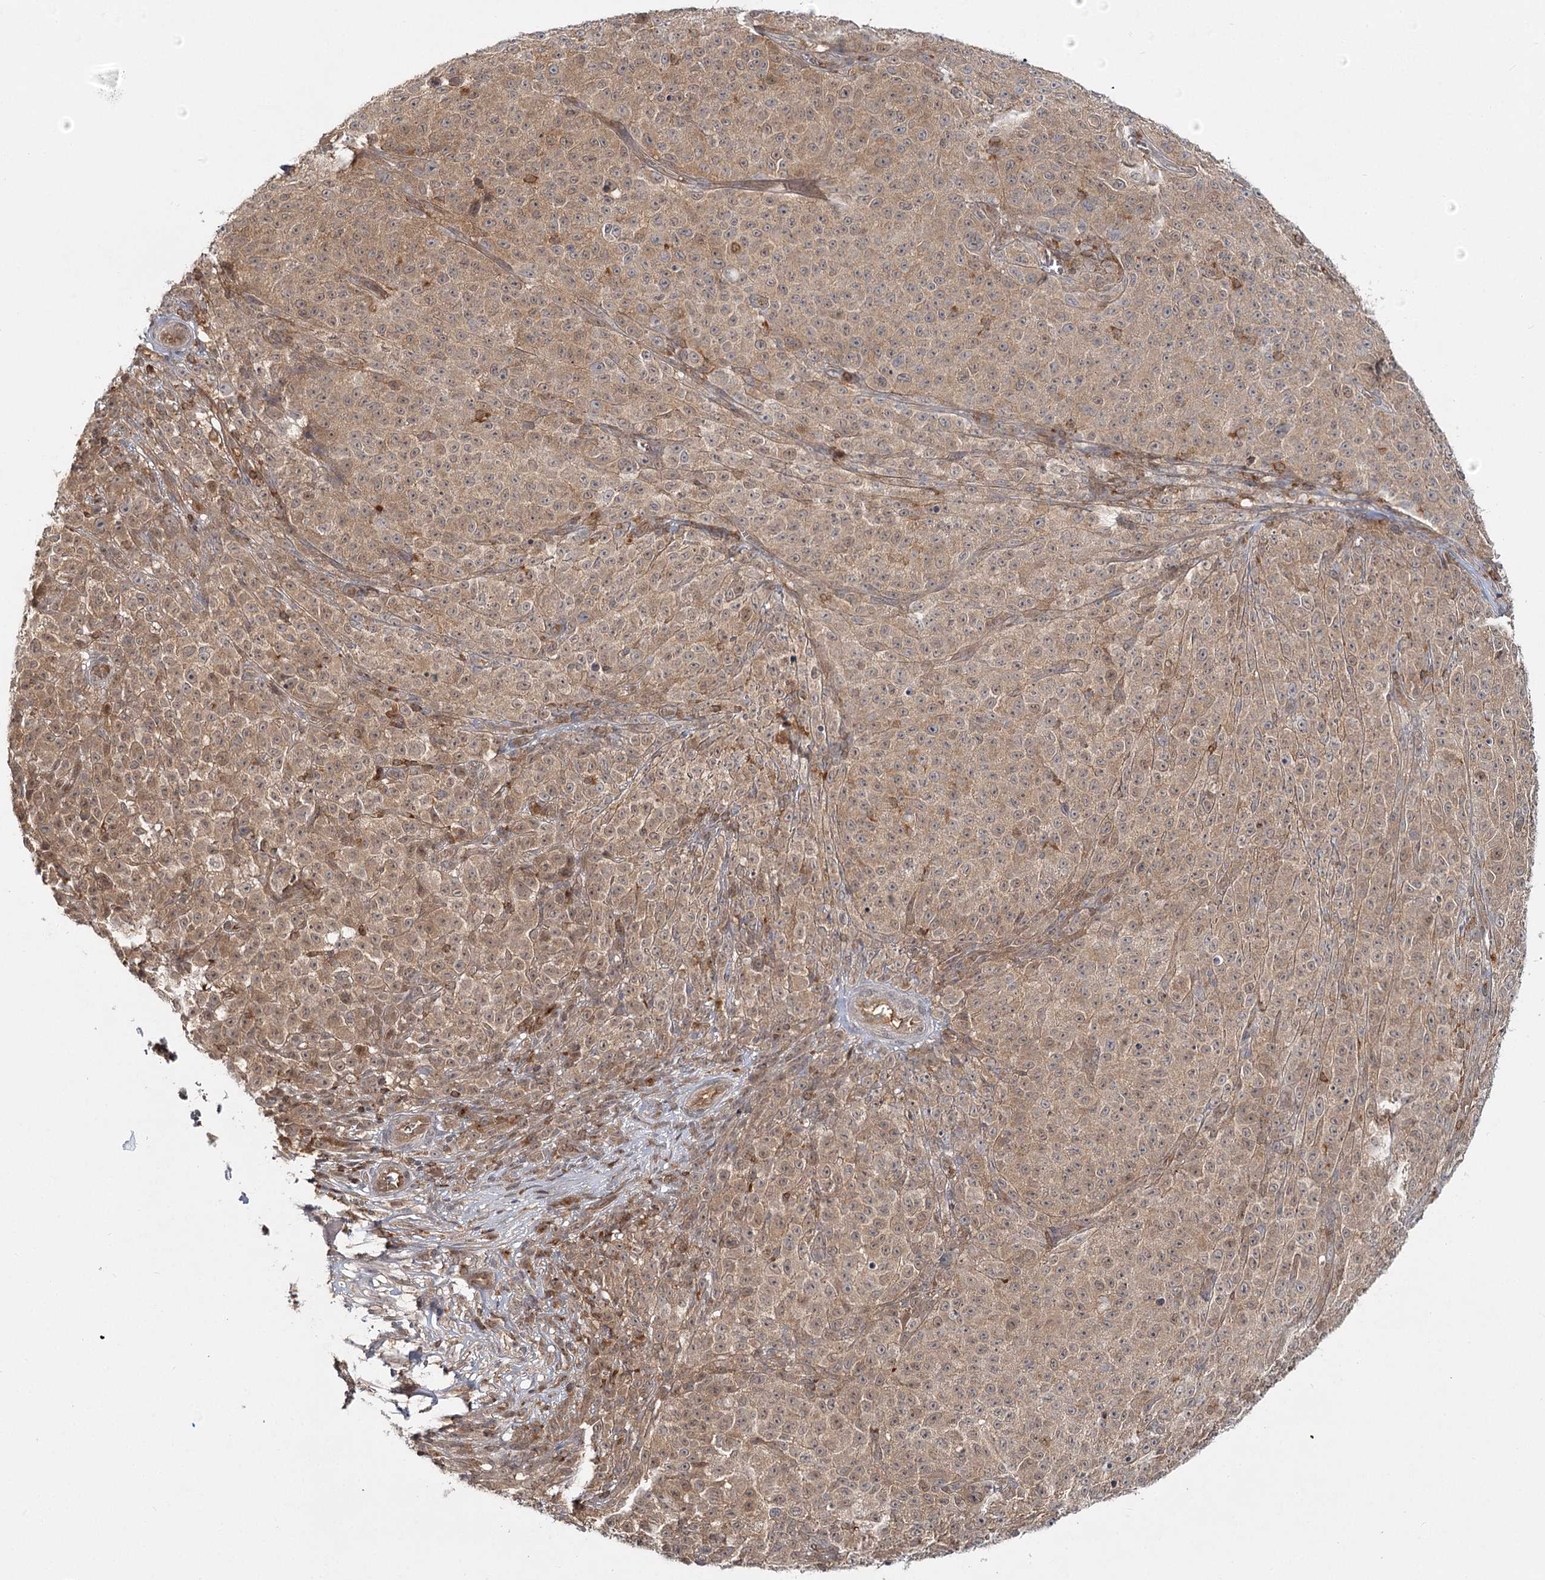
{"staining": {"intensity": "moderate", "quantity": ">75%", "location": "cytoplasmic/membranous"}, "tissue": "melanoma", "cell_type": "Tumor cells", "image_type": "cancer", "snomed": [{"axis": "morphology", "description": "Malignant melanoma, NOS"}, {"axis": "topography", "description": "Skin"}], "caption": "Tumor cells demonstrate medium levels of moderate cytoplasmic/membranous staining in approximately >75% of cells in human malignant melanoma.", "gene": "FAM120B", "patient": {"sex": "female", "age": 82}}